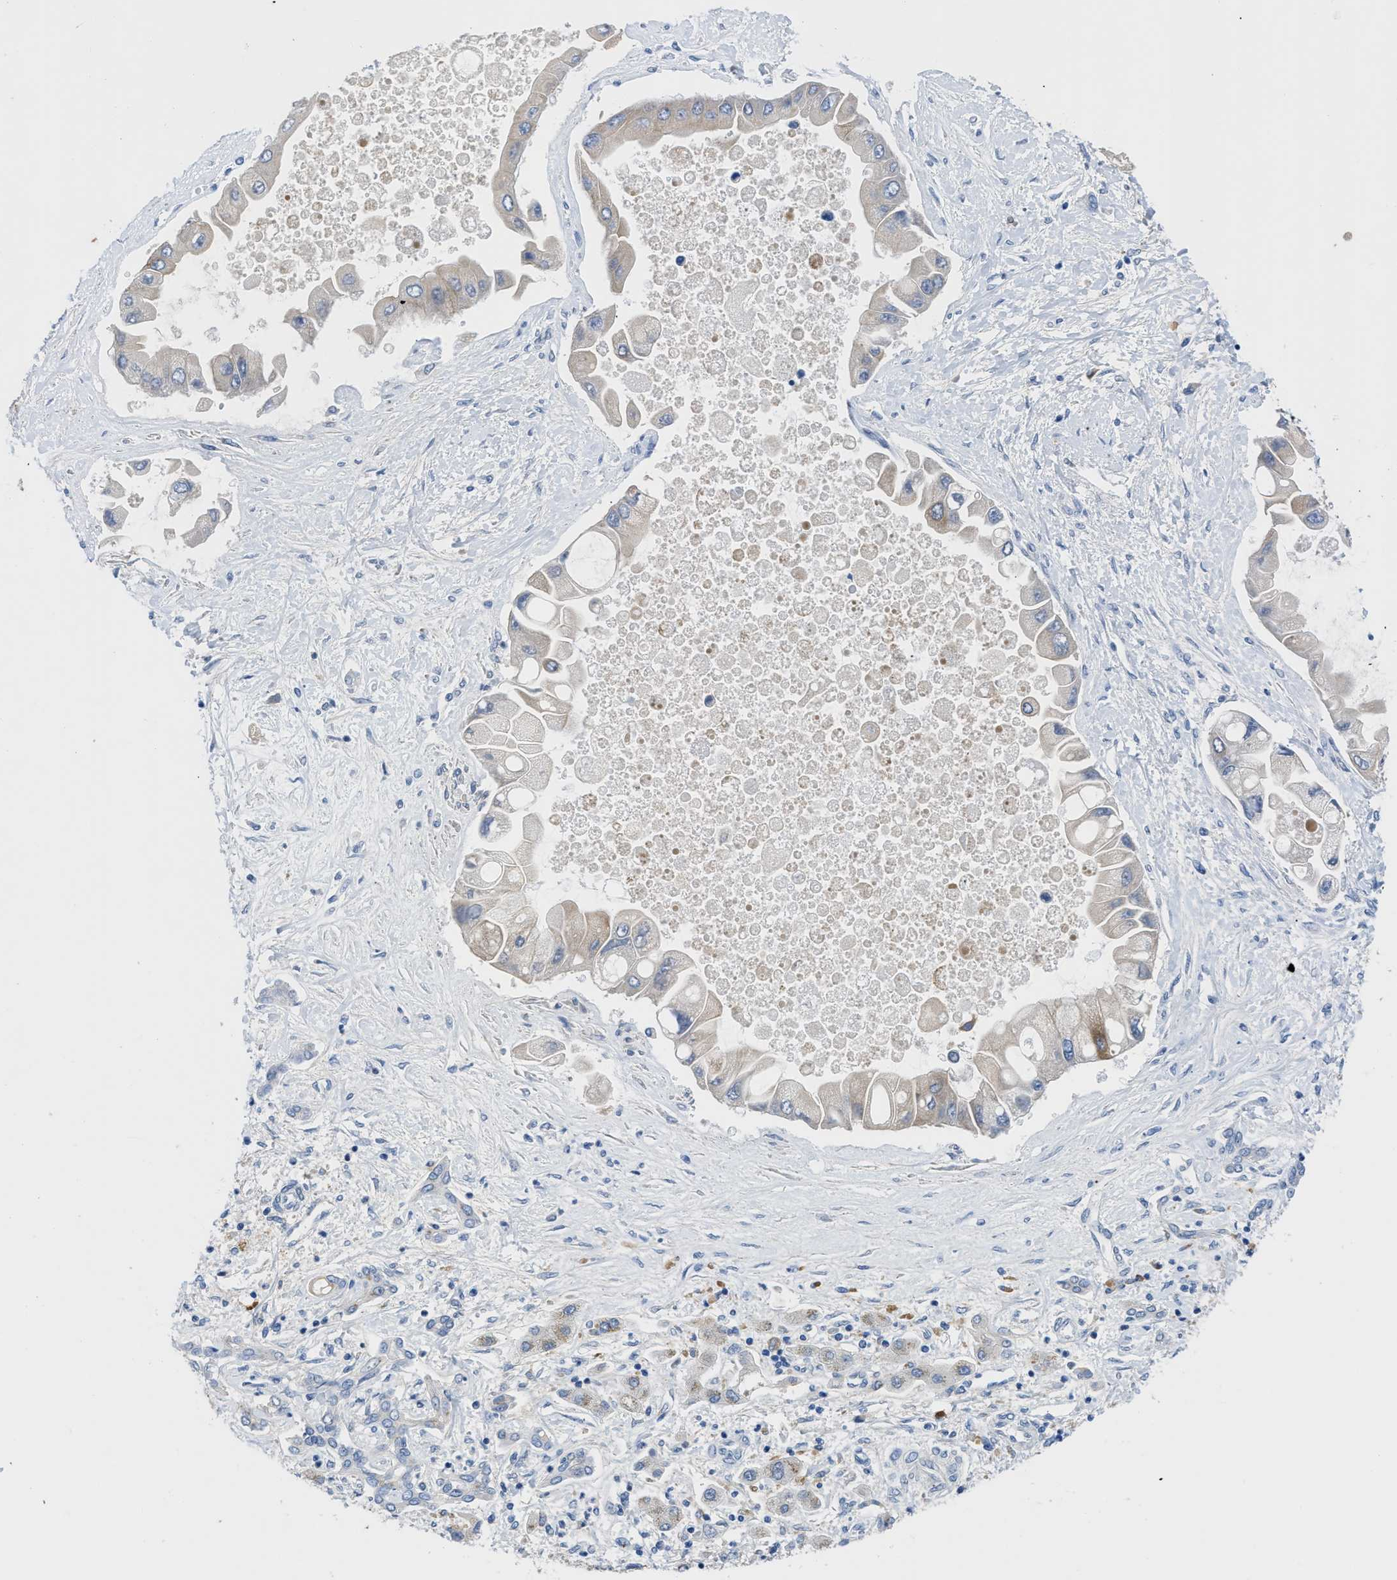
{"staining": {"intensity": "moderate", "quantity": "<25%", "location": "cytoplasmic/membranous"}, "tissue": "liver cancer", "cell_type": "Tumor cells", "image_type": "cancer", "snomed": [{"axis": "morphology", "description": "Cholangiocarcinoma"}, {"axis": "topography", "description": "Liver"}], "caption": "Human cholangiocarcinoma (liver) stained with a protein marker shows moderate staining in tumor cells.", "gene": "OR9K2", "patient": {"sex": "male", "age": 50}}